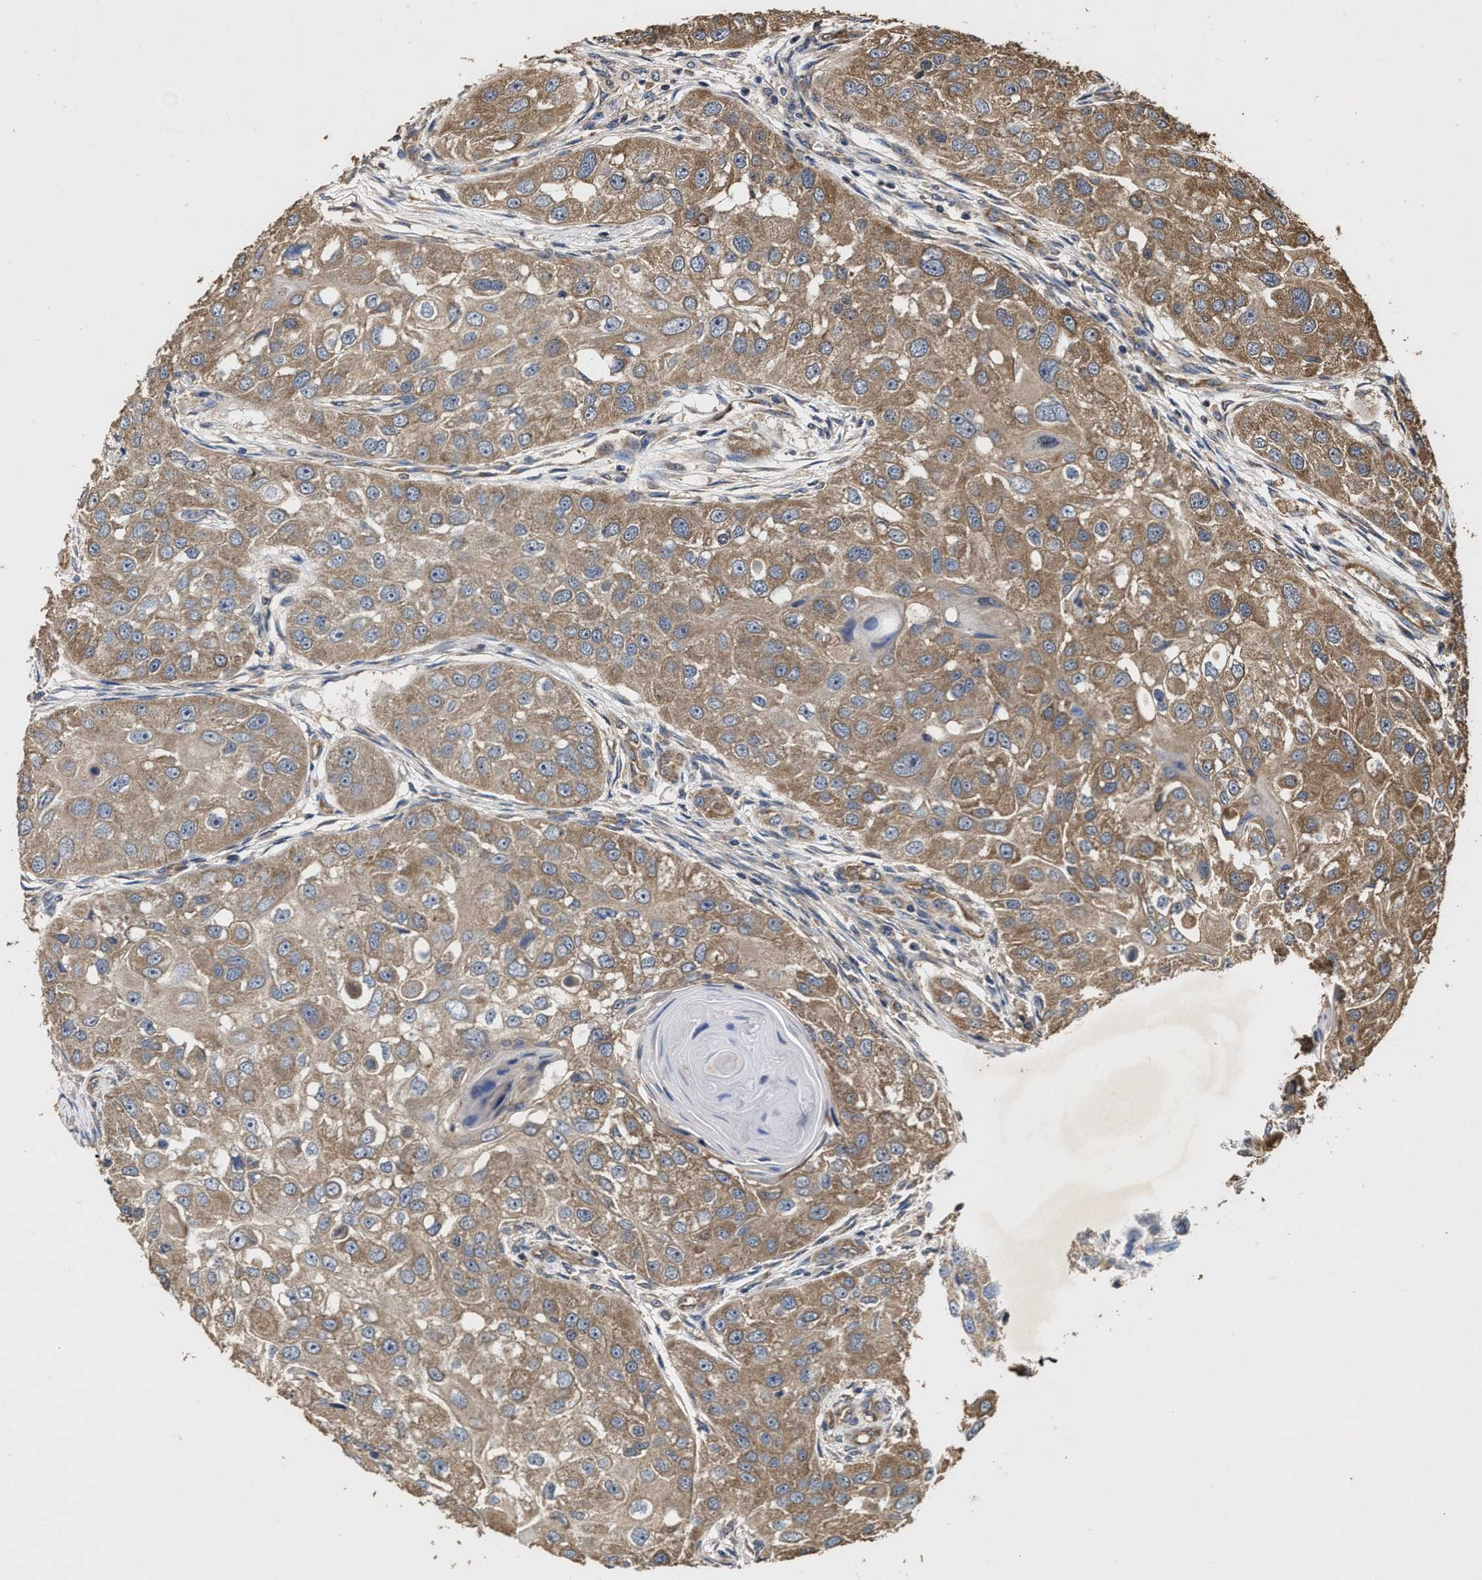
{"staining": {"intensity": "moderate", "quantity": ">75%", "location": "cytoplasmic/membranous"}, "tissue": "head and neck cancer", "cell_type": "Tumor cells", "image_type": "cancer", "snomed": [{"axis": "morphology", "description": "Normal tissue, NOS"}, {"axis": "morphology", "description": "Squamous cell carcinoma, NOS"}, {"axis": "topography", "description": "Skeletal muscle"}, {"axis": "topography", "description": "Head-Neck"}], "caption": "Immunohistochemistry (DAB) staining of human head and neck cancer shows moderate cytoplasmic/membranous protein positivity in approximately >75% of tumor cells.", "gene": "SFXN4", "patient": {"sex": "male", "age": 51}}